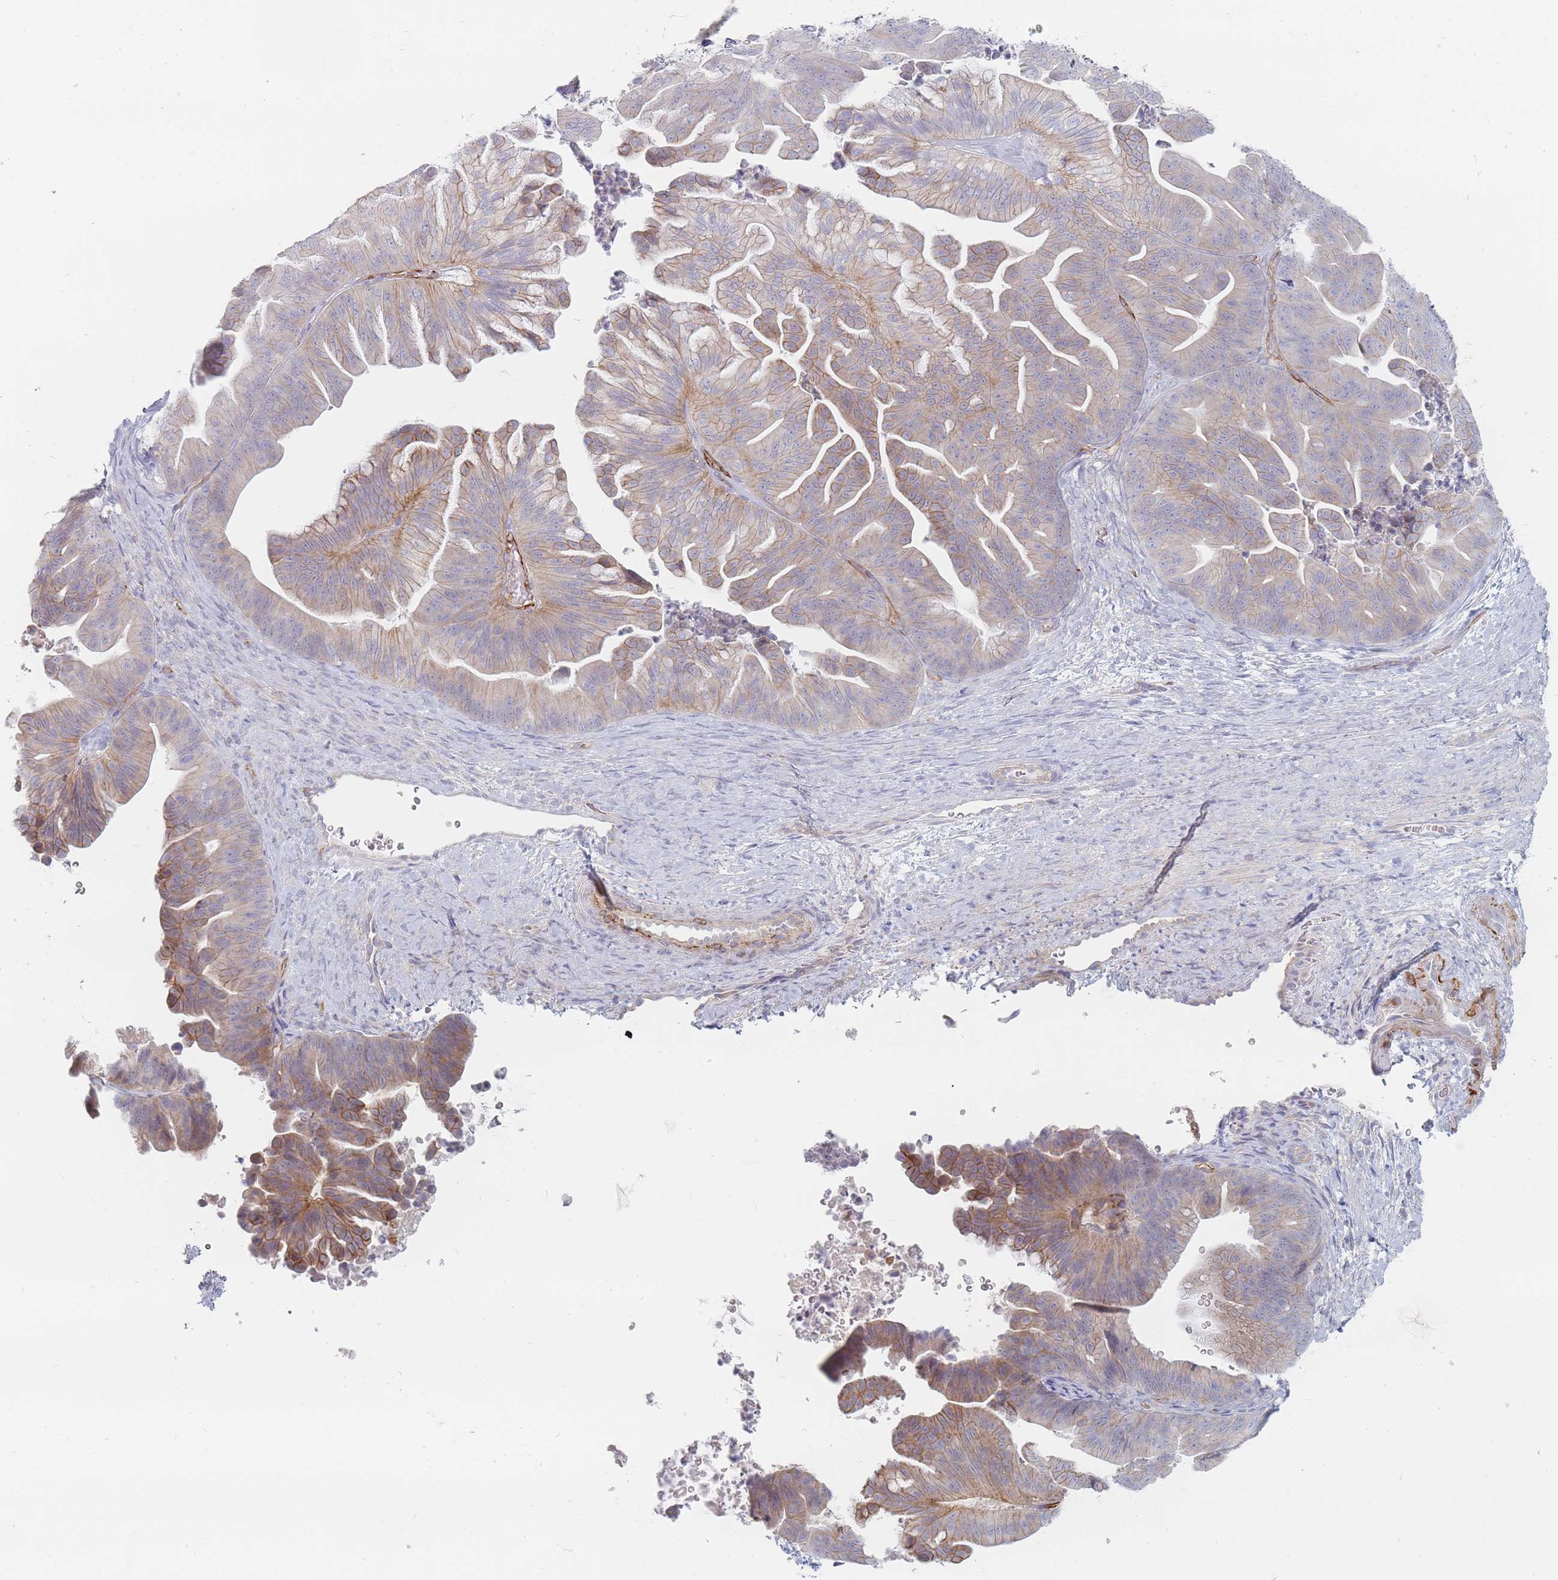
{"staining": {"intensity": "moderate", "quantity": "25%-75%", "location": "cytoplasmic/membranous"}, "tissue": "ovarian cancer", "cell_type": "Tumor cells", "image_type": "cancer", "snomed": [{"axis": "morphology", "description": "Cystadenocarcinoma, mucinous, NOS"}, {"axis": "topography", "description": "Ovary"}], "caption": "Mucinous cystadenocarcinoma (ovarian) was stained to show a protein in brown. There is medium levels of moderate cytoplasmic/membranous staining in approximately 25%-75% of tumor cells.", "gene": "ERBIN", "patient": {"sex": "female", "age": 67}}